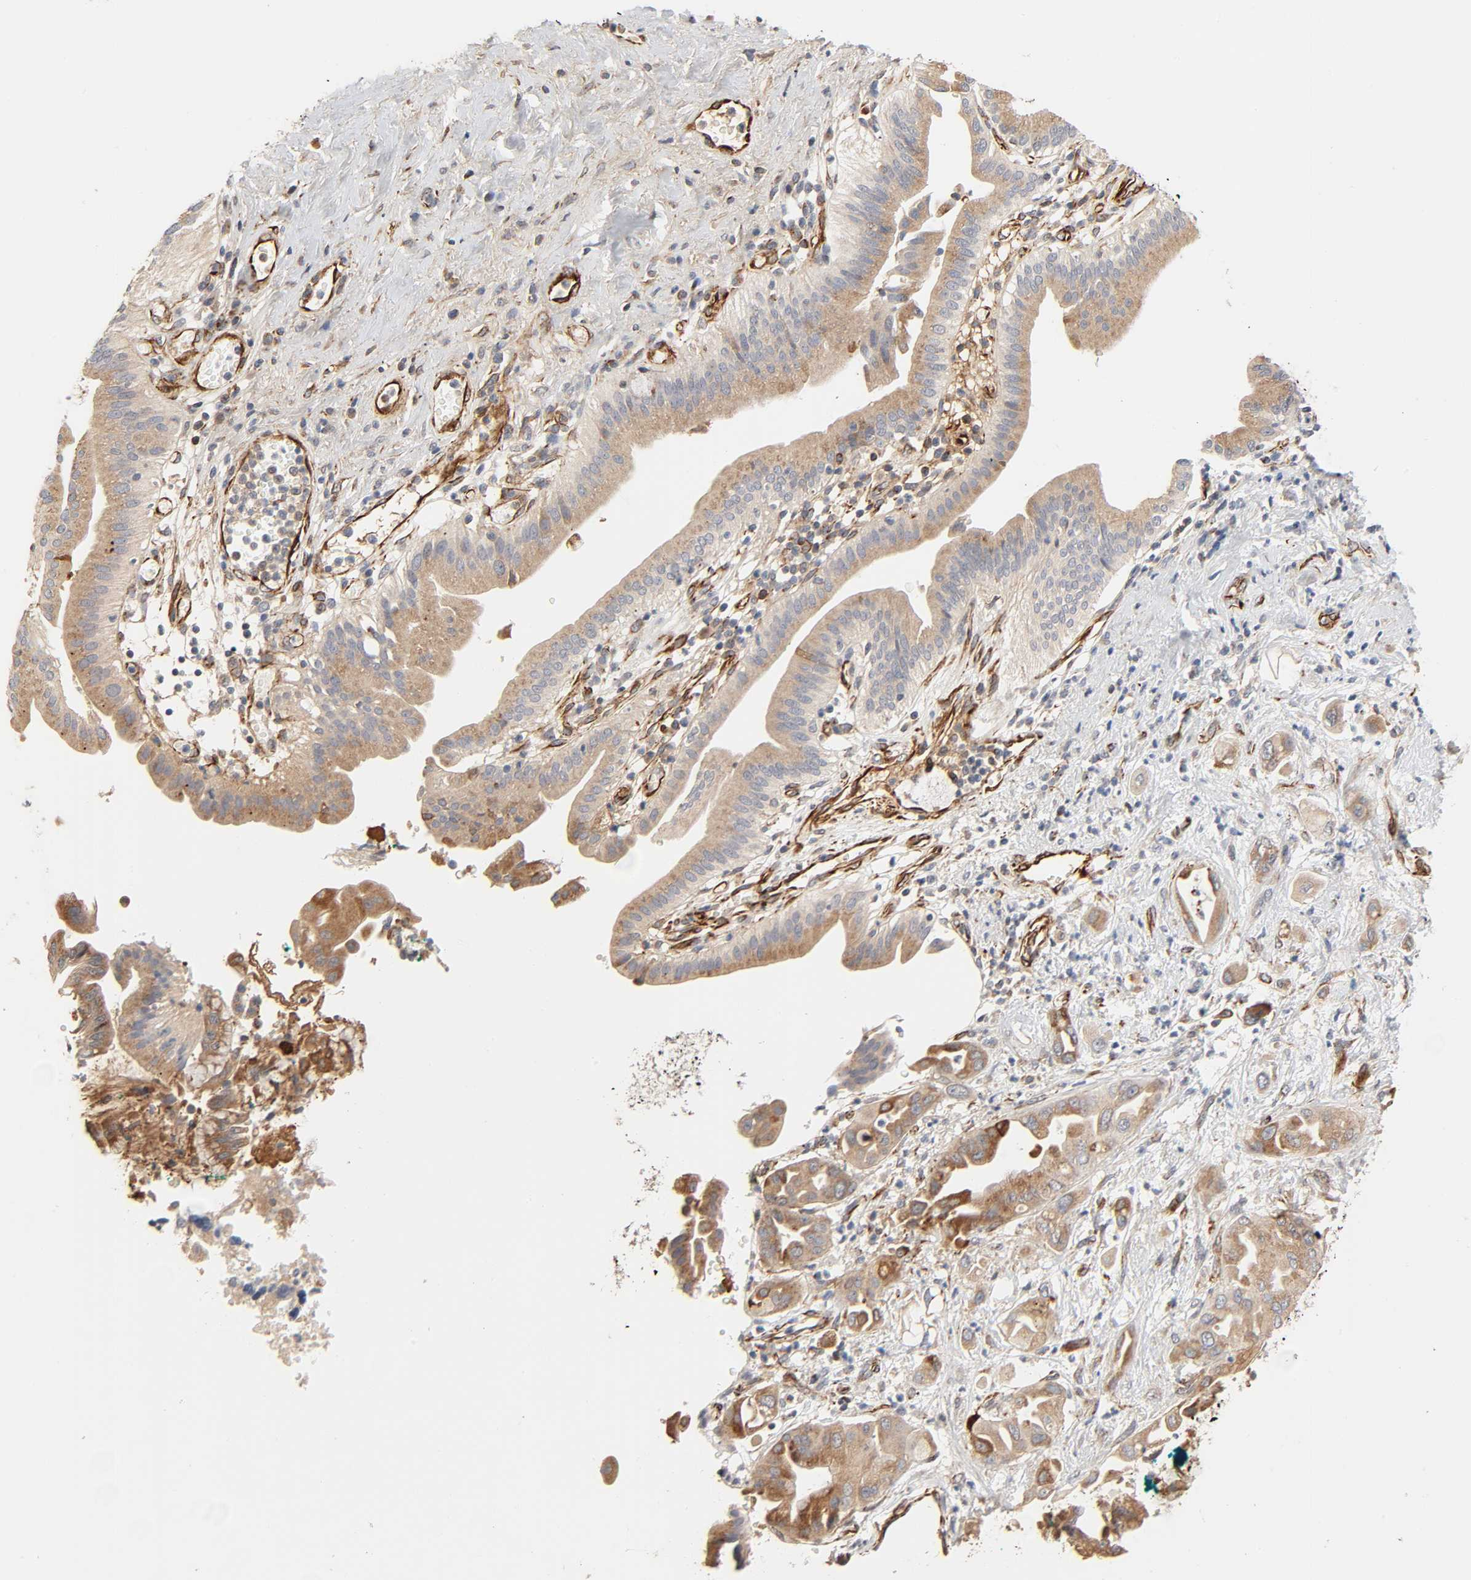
{"staining": {"intensity": "moderate", "quantity": ">75%", "location": "cytoplasmic/membranous"}, "tissue": "pancreatic cancer", "cell_type": "Tumor cells", "image_type": "cancer", "snomed": [{"axis": "morphology", "description": "Adenocarcinoma, NOS"}, {"axis": "morphology", "description": "Adenocarcinoma, metastatic, NOS"}, {"axis": "topography", "description": "Lymph node"}, {"axis": "topography", "description": "Pancreas"}, {"axis": "topography", "description": "Duodenum"}], "caption": "Immunohistochemistry (IHC) image of pancreatic cancer (metastatic adenocarcinoma) stained for a protein (brown), which exhibits medium levels of moderate cytoplasmic/membranous positivity in approximately >75% of tumor cells.", "gene": "REEP6", "patient": {"sex": "female", "age": 64}}